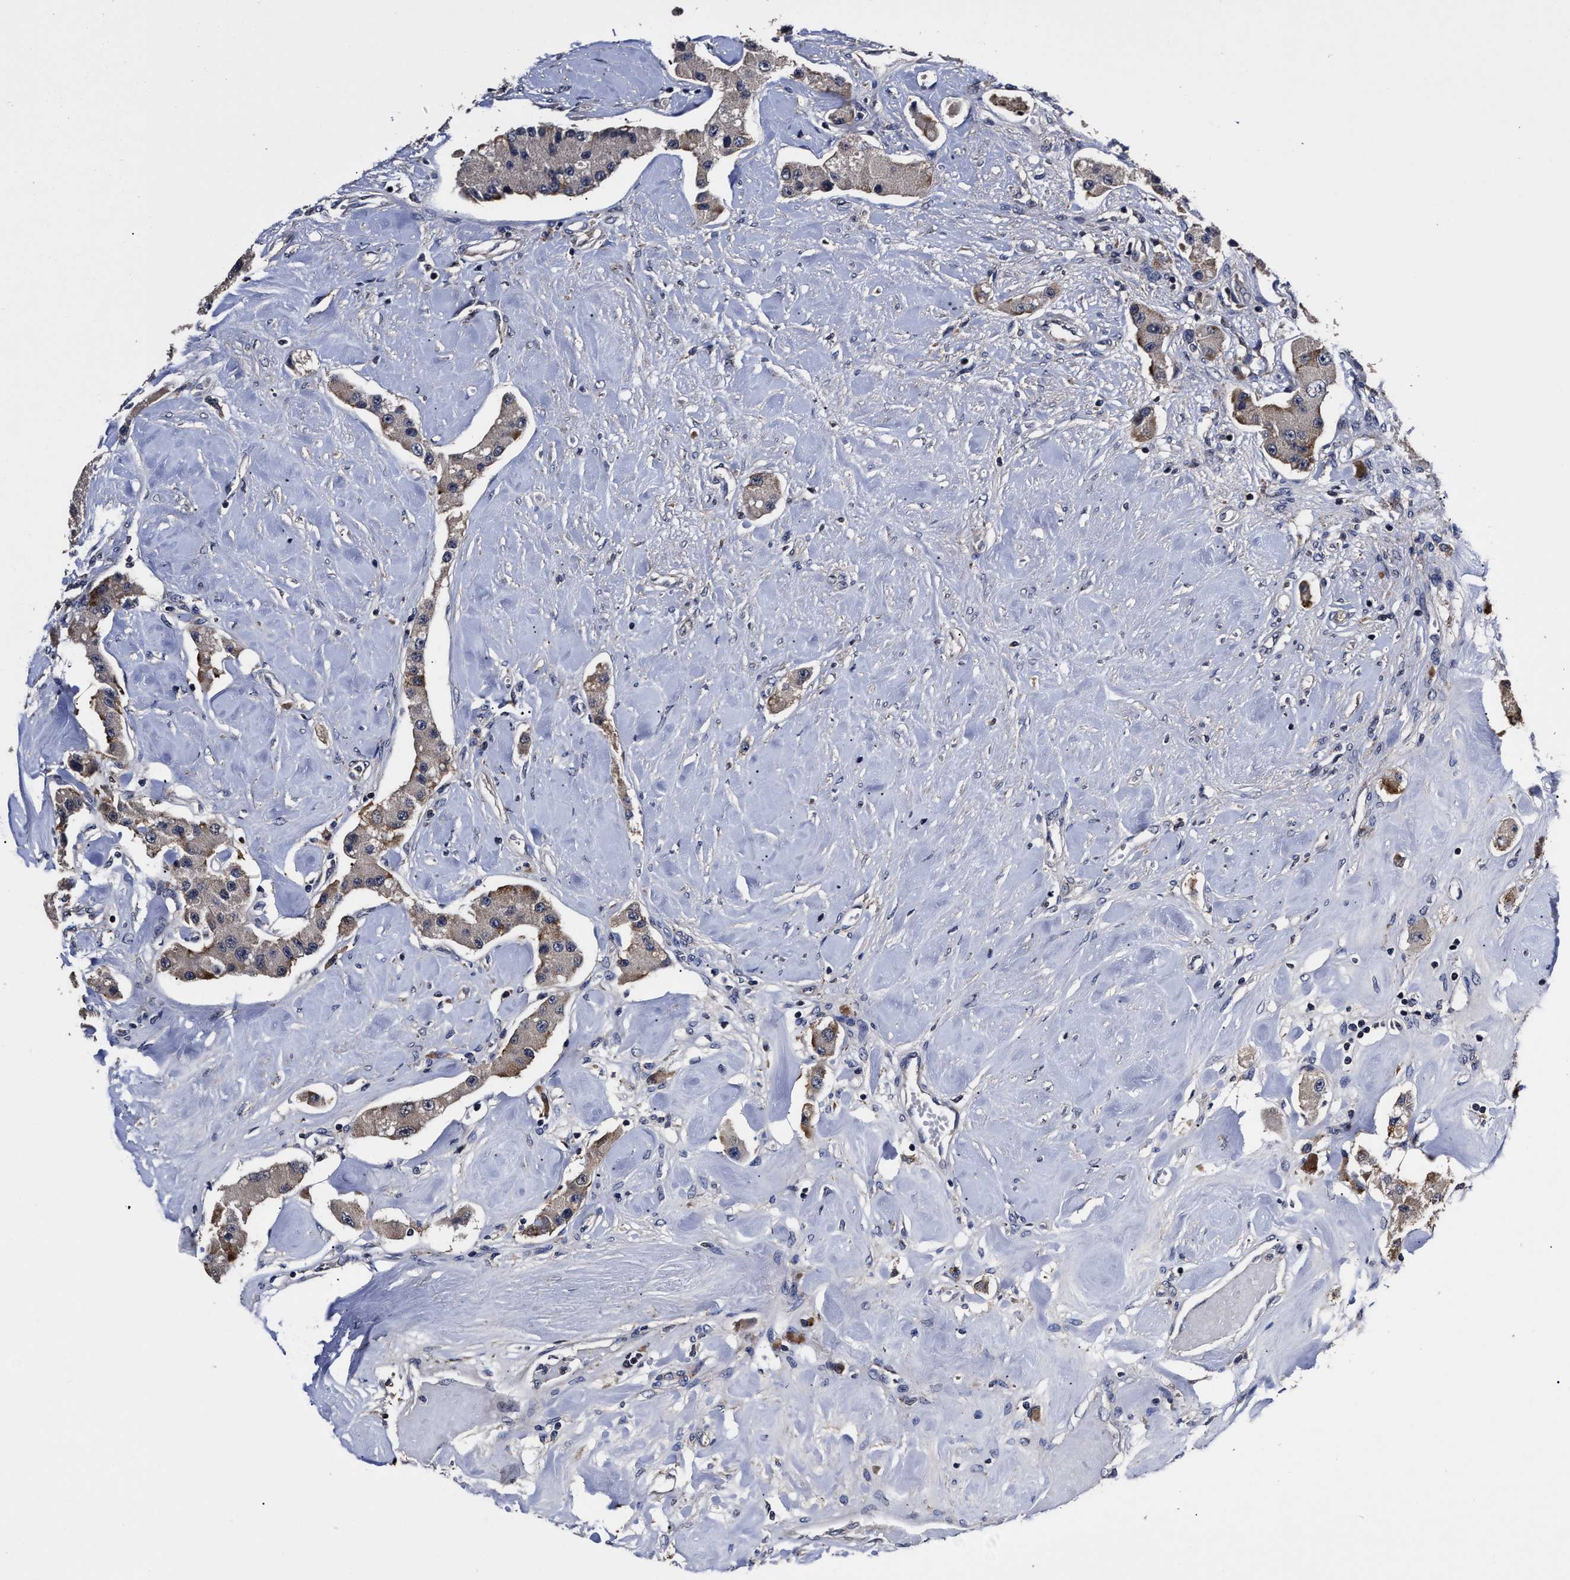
{"staining": {"intensity": "moderate", "quantity": "25%-75%", "location": "cytoplasmic/membranous"}, "tissue": "carcinoid", "cell_type": "Tumor cells", "image_type": "cancer", "snomed": [{"axis": "morphology", "description": "Carcinoid, malignant, NOS"}, {"axis": "topography", "description": "Pancreas"}], "caption": "Moderate cytoplasmic/membranous staining for a protein is appreciated in approximately 25%-75% of tumor cells of carcinoid using immunohistochemistry.", "gene": "SOCS5", "patient": {"sex": "male", "age": 41}}